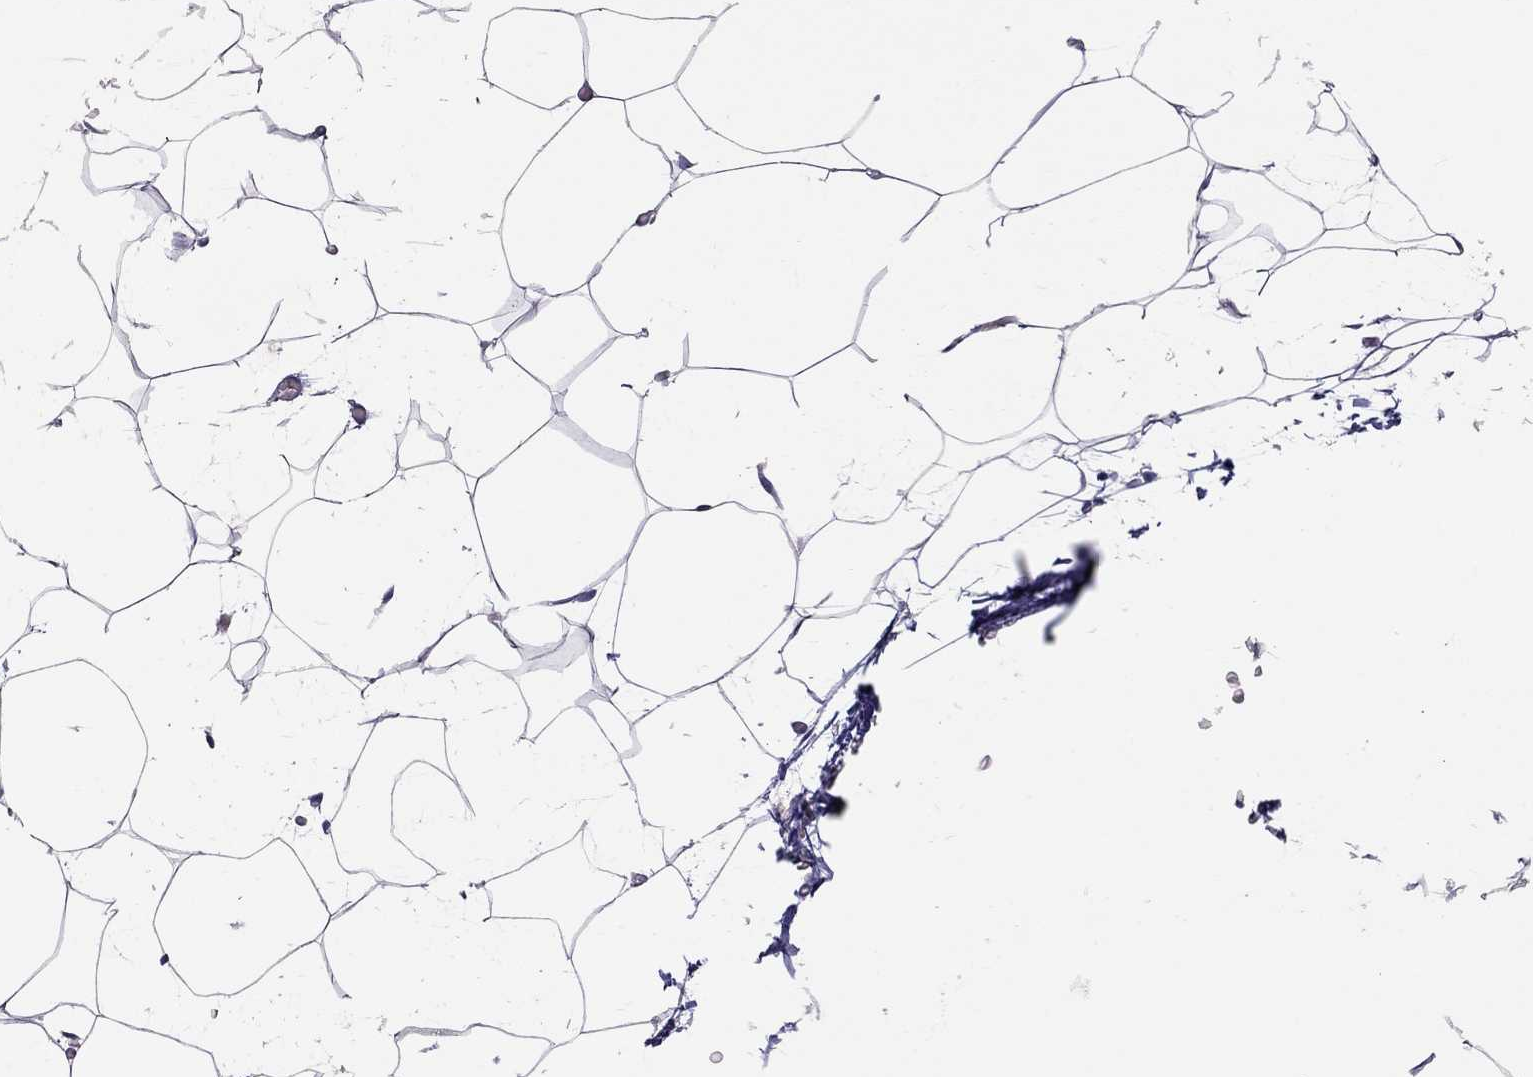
{"staining": {"intensity": "negative", "quantity": "none", "location": "none"}, "tissue": "adipose tissue", "cell_type": "Adipocytes", "image_type": "normal", "snomed": [{"axis": "morphology", "description": "Normal tissue, NOS"}, {"axis": "topography", "description": "Adipose tissue"}], "caption": "Immunohistochemistry photomicrograph of normal adipose tissue: human adipose tissue stained with DAB (3,3'-diaminobenzidine) exhibits no significant protein expression in adipocytes.", "gene": "SLAMF1", "patient": {"sex": "male", "age": 57}}